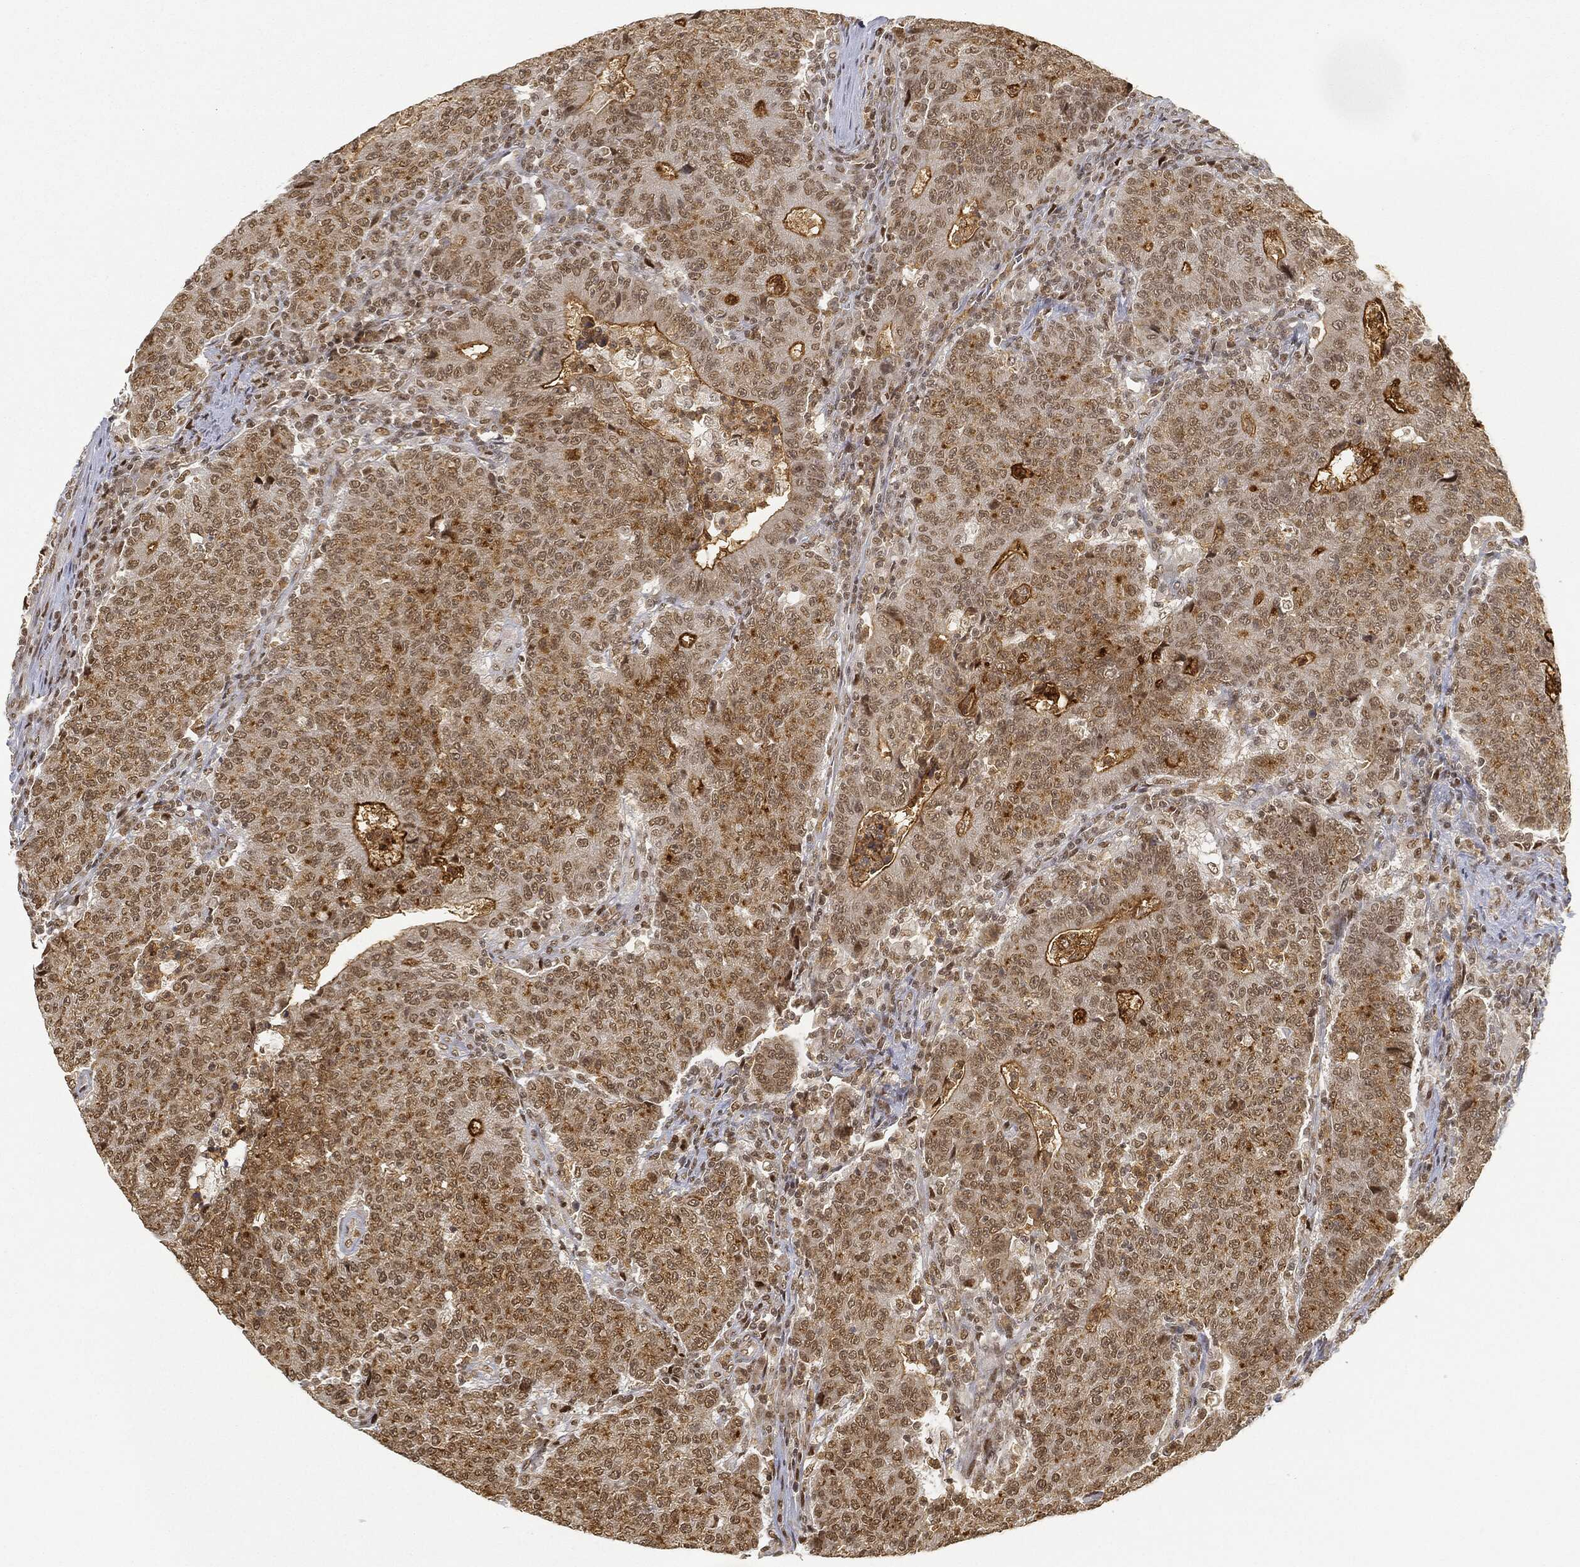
{"staining": {"intensity": "moderate", "quantity": "25%-75%", "location": "cytoplasmic/membranous"}, "tissue": "colorectal cancer", "cell_type": "Tumor cells", "image_type": "cancer", "snomed": [{"axis": "morphology", "description": "Adenocarcinoma, NOS"}, {"axis": "topography", "description": "Colon"}], "caption": "Colorectal adenocarcinoma tissue reveals moderate cytoplasmic/membranous positivity in about 25%-75% of tumor cells", "gene": "CIB1", "patient": {"sex": "female", "age": 75}}